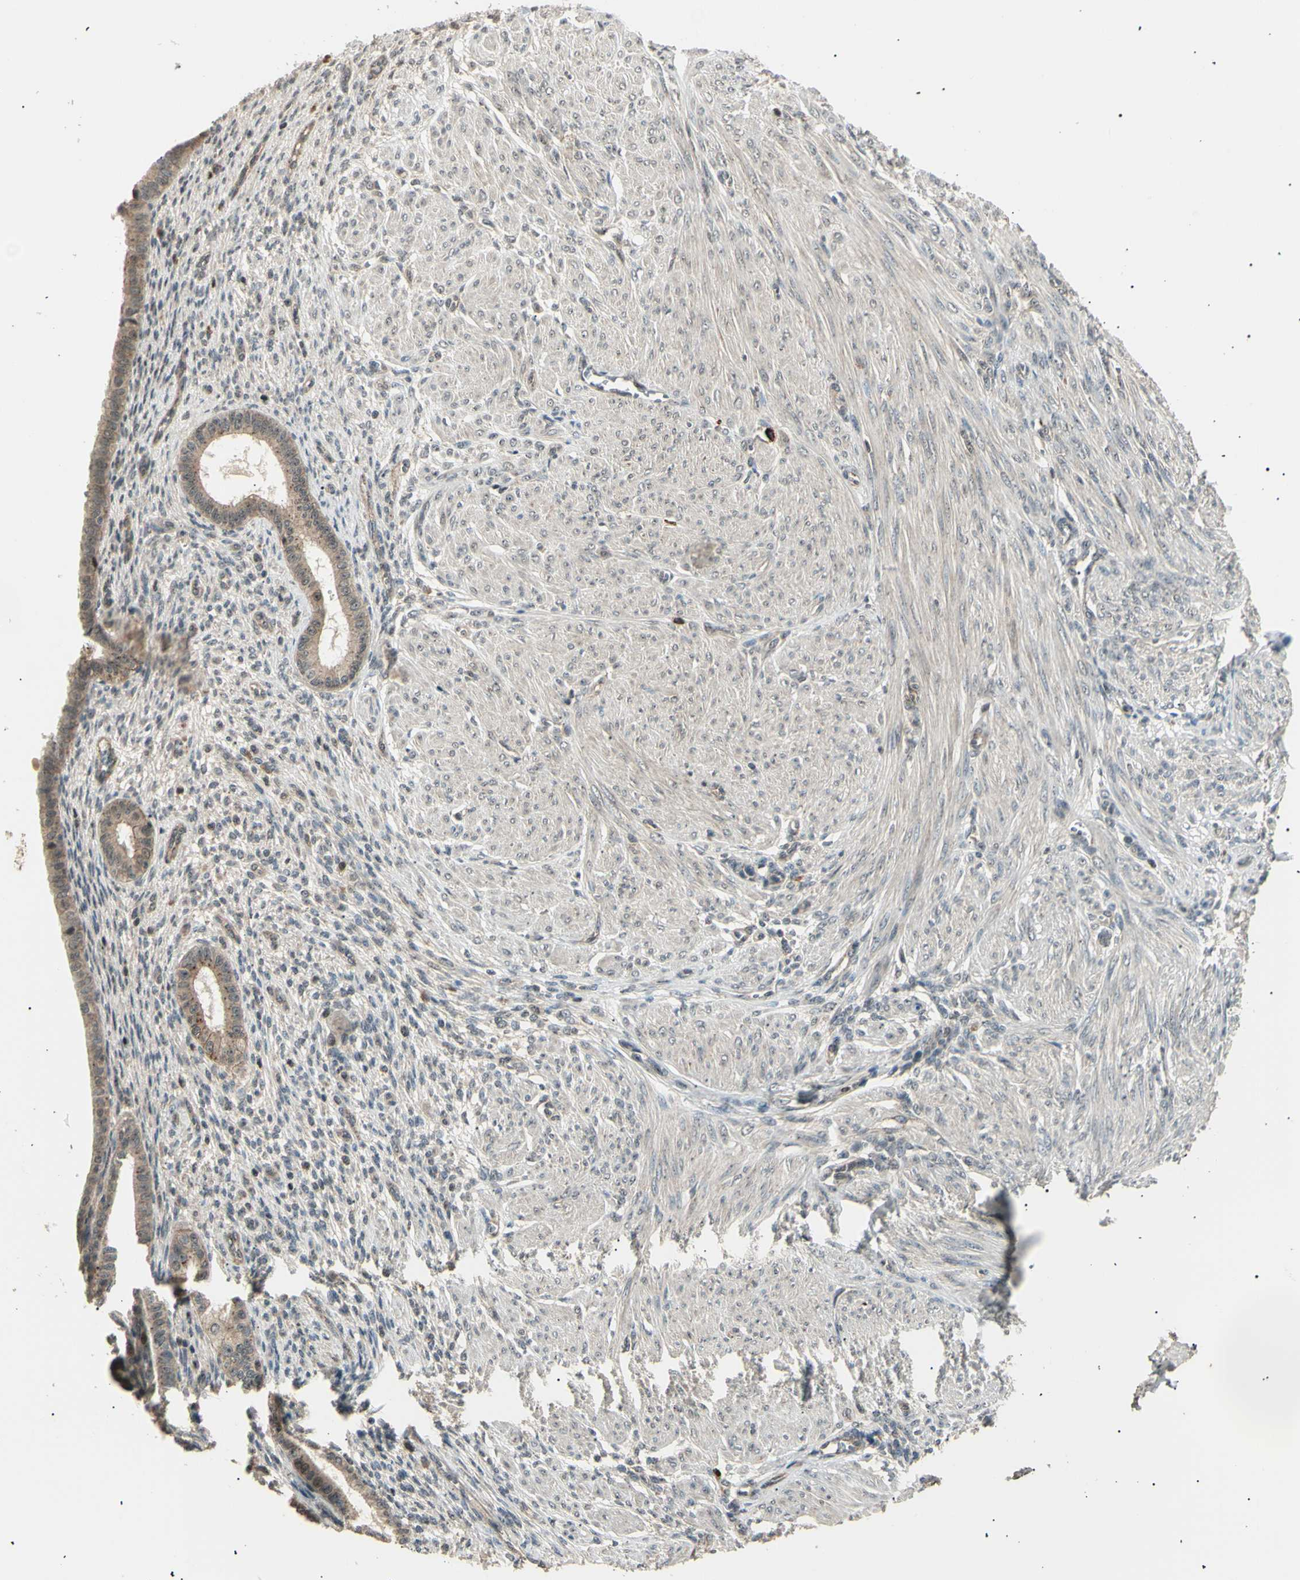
{"staining": {"intensity": "weak", "quantity": "25%-75%", "location": "cytoplasmic/membranous"}, "tissue": "endometrium", "cell_type": "Cells in endometrial stroma", "image_type": "normal", "snomed": [{"axis": "morphology", "description": "Normal tissue, NOS"}, {"axis": "topography", "description": "Endometrium"}], "caption": "IHC (DAB (3,3'-diaminobenzidine)) staining of benign human endometrium exhibits weak cytoplasmic/membranous protein expression in about 25%-75% of cells in endometrial stroma.", "gene": "NUAK2", "patient": {"sex": "female", "age": 72}}